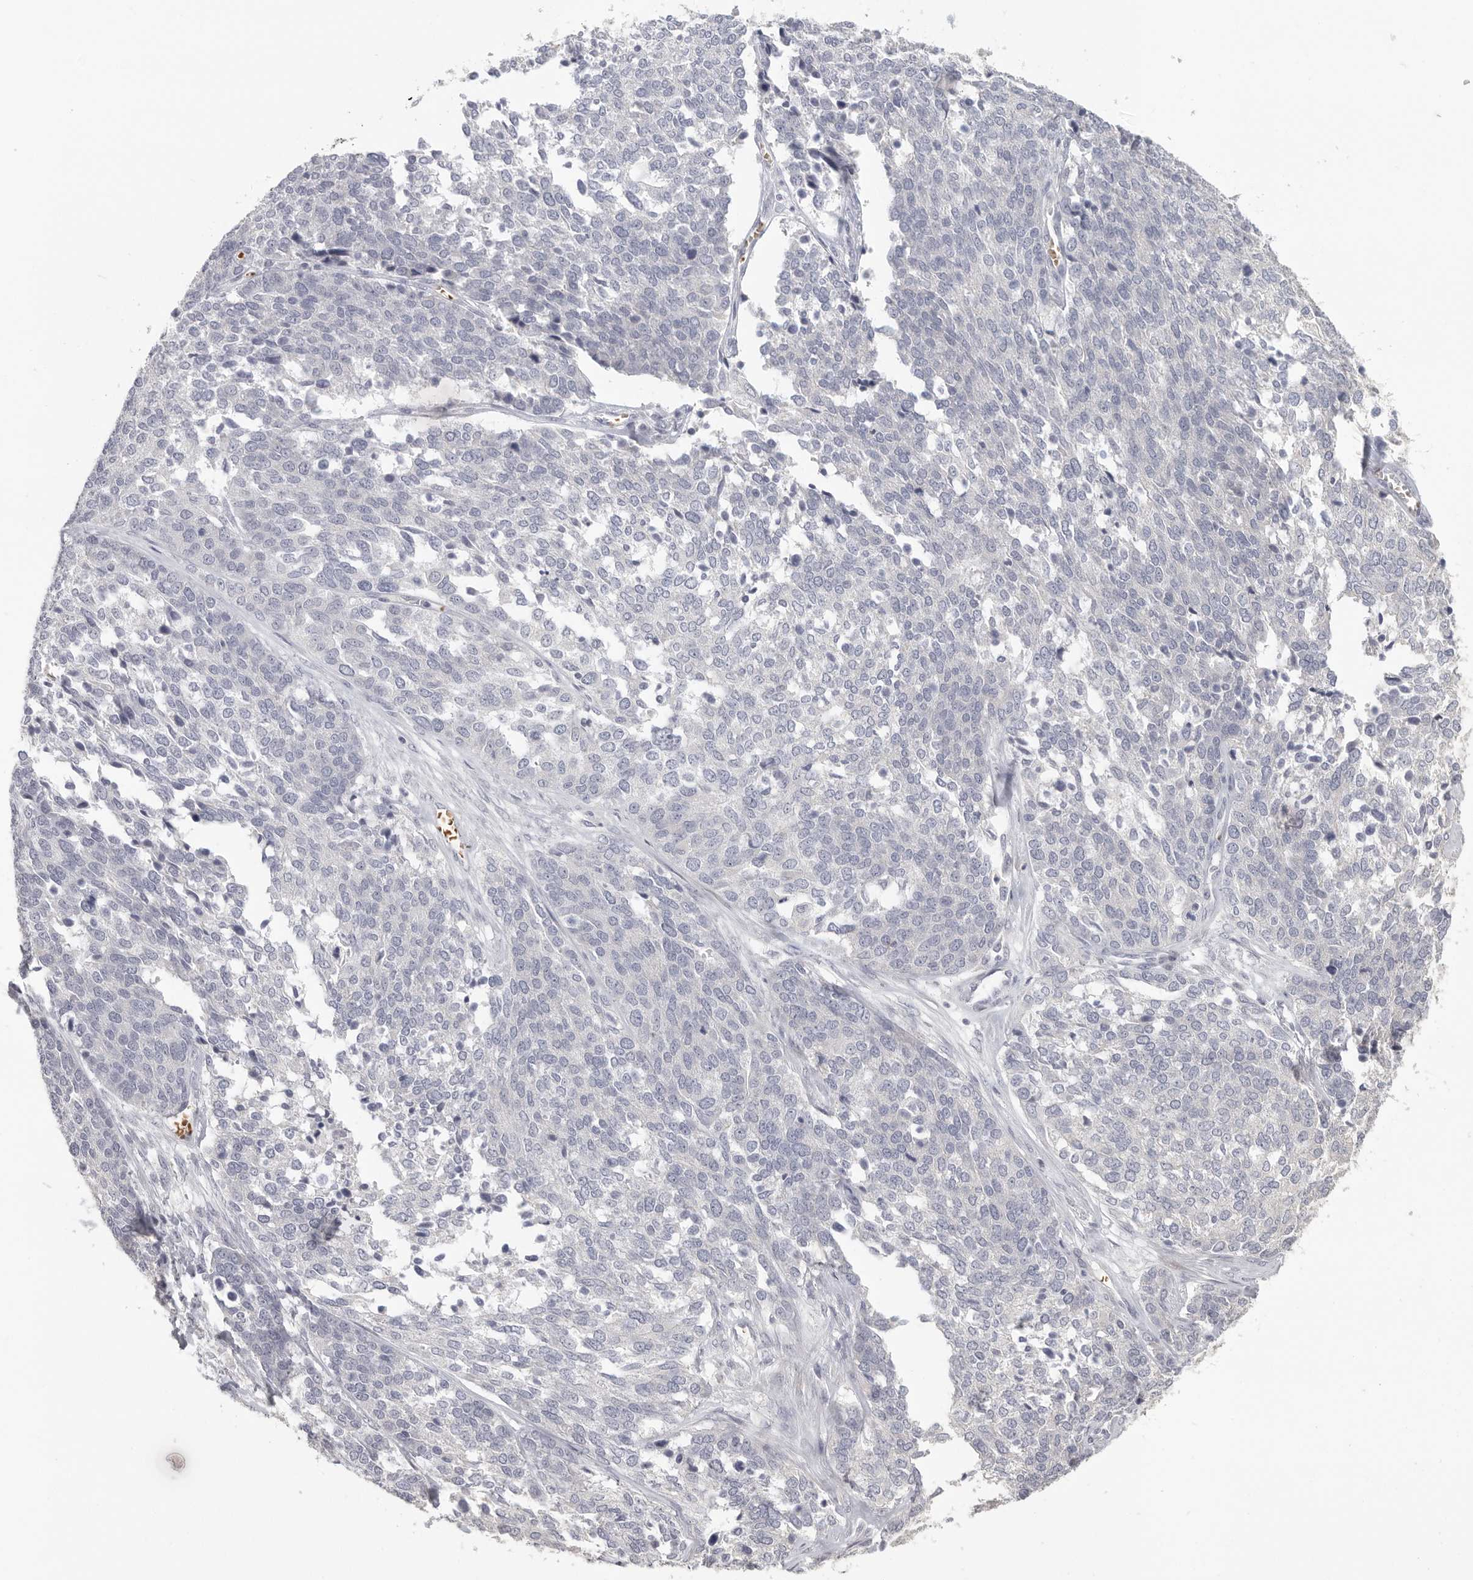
{"staining": {"intensity": "negative", "quantity": "none", "location": "none"}, "tissue": "ovarian cancer", "cell_type": "Tumor cells", "image_type": "cancer", "snomed": [{"axis": "morphology", "description": "Cystadenocarcinoma, serous, NOS"}, {"axis": "topography", "description": "Ovary"}], "caption": "The image demonstrates no significant expression in tumor cells of serous cystadenocarcinoma (ovarian). The staining is performed using DAB (3,3'-diaminobenzidine) brown chromogen with nuclei counter-stained in using hematoxylin.", "gene": "DNAJC11", "patient": {"sex": "female", "age": 44}}